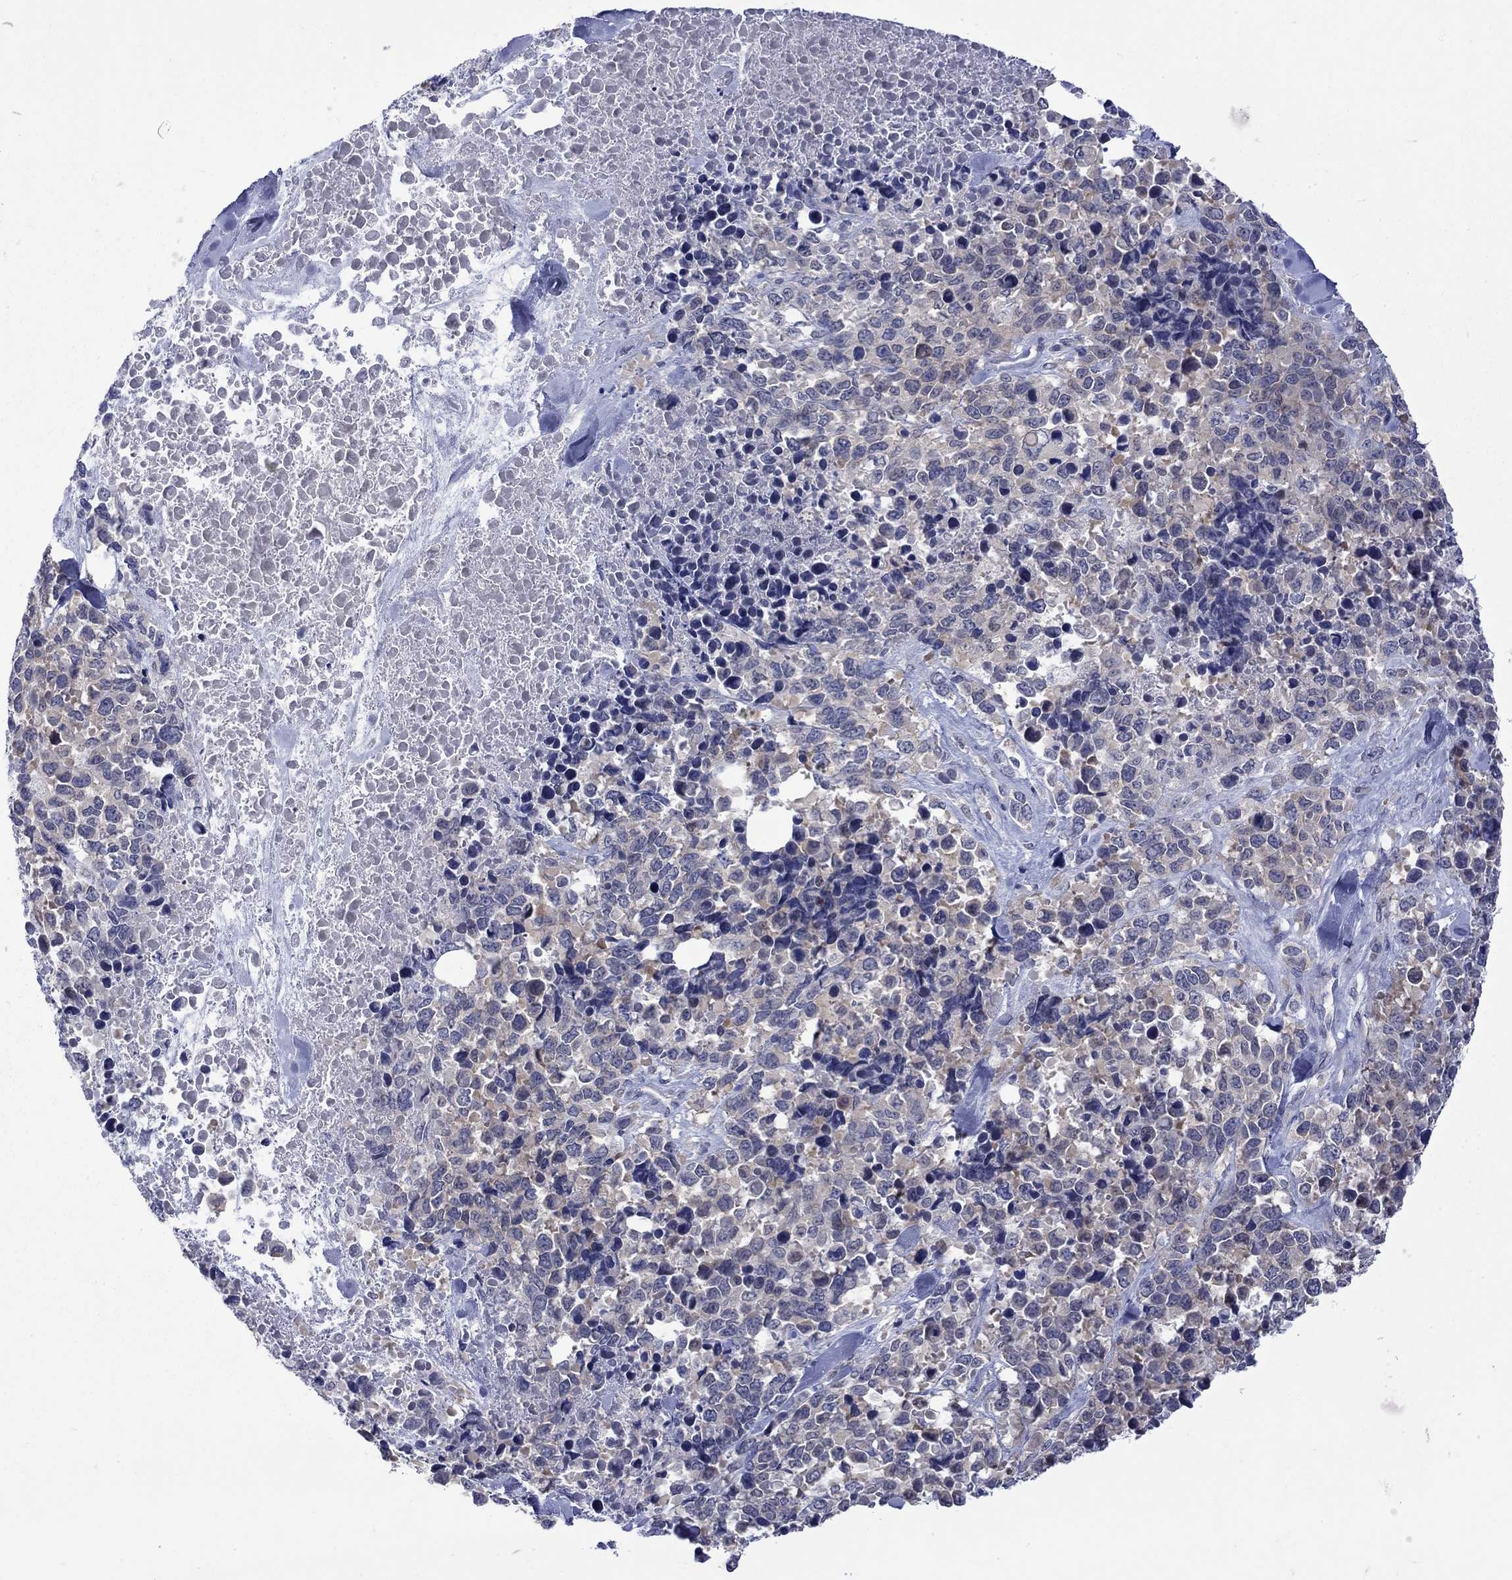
{"staining": {"intensity": "weak", "quantity": "<25%", "location": "cytoplasmic/membranous"}, "tissue": "melanoma", "cell_type": "Tumor cells", "image_type": "cancer", "snomed": [{"axis": "morphology", "description": "Malignant melanoma, Metastatic site"}, {"axis": "topography", "description": "Skin"}], "caption": "Immunohistochemistry (IHC) of melanoma demonstrates no positivity in tumor cells.", "gene": "CERS1", "patient": {"sex": "male", "age": 84}}